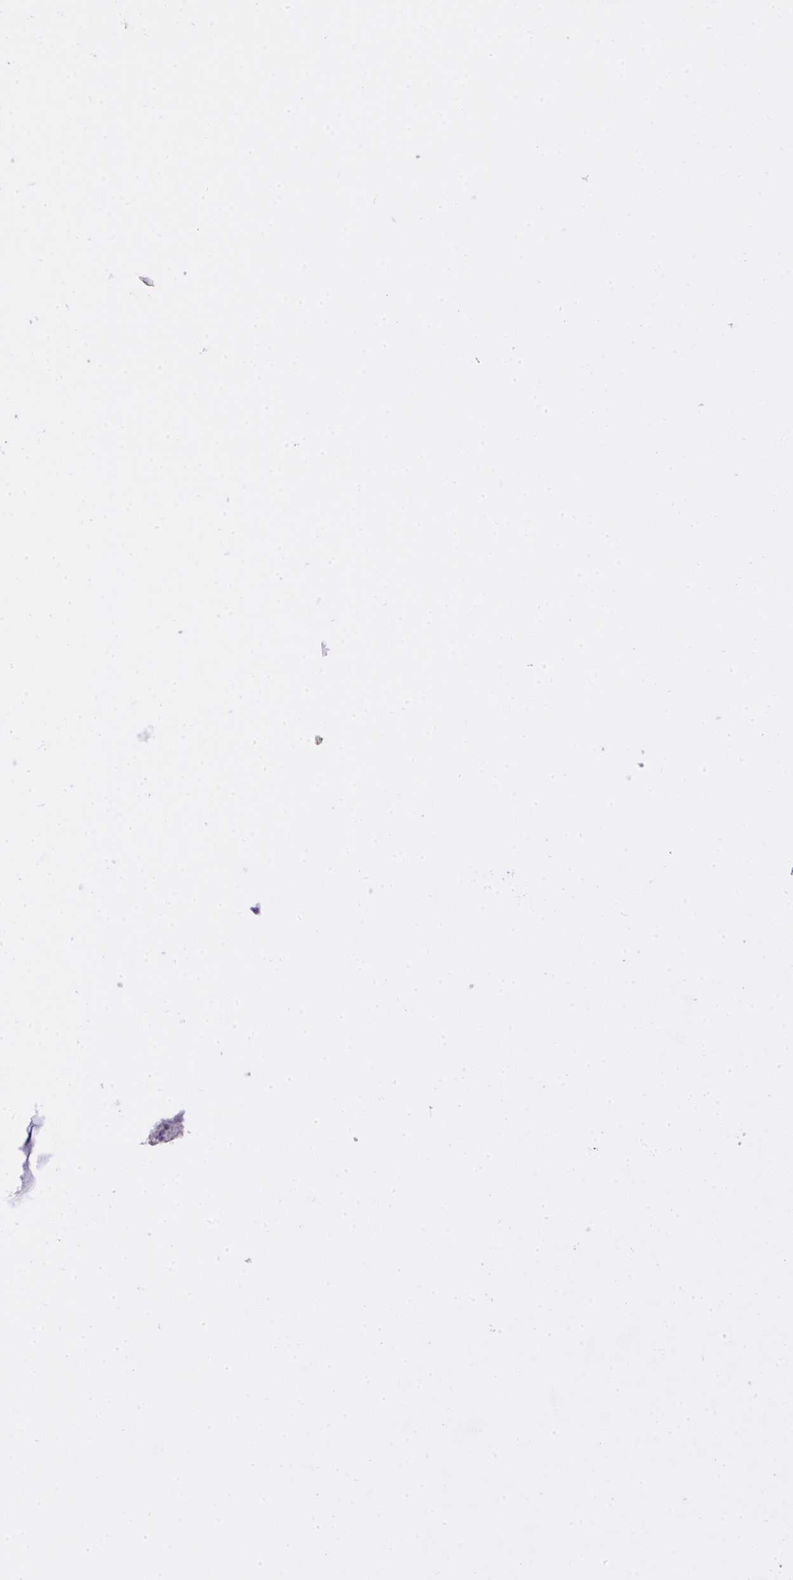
{"staining": {"intensity": "moderate", "quantity": "<25%", "location": "nuclear"}, "tissue": "endometrial cancer", "cell_type": "Tumor cells", "image_type": "cancer", "snomed": [{"axis": "morphology", "description": "Adenocarcinoma, NOS"}, {"axis": "topography", "description": "Endometrium"}], "caption": "Protein analysis of endometrial adenocarcinoma tissue demonstrates moderate nuclear expression in approximately <25% of tumor cells.", "gene": "ZNF688", "patient": {"sex": "female", "age": 57}}